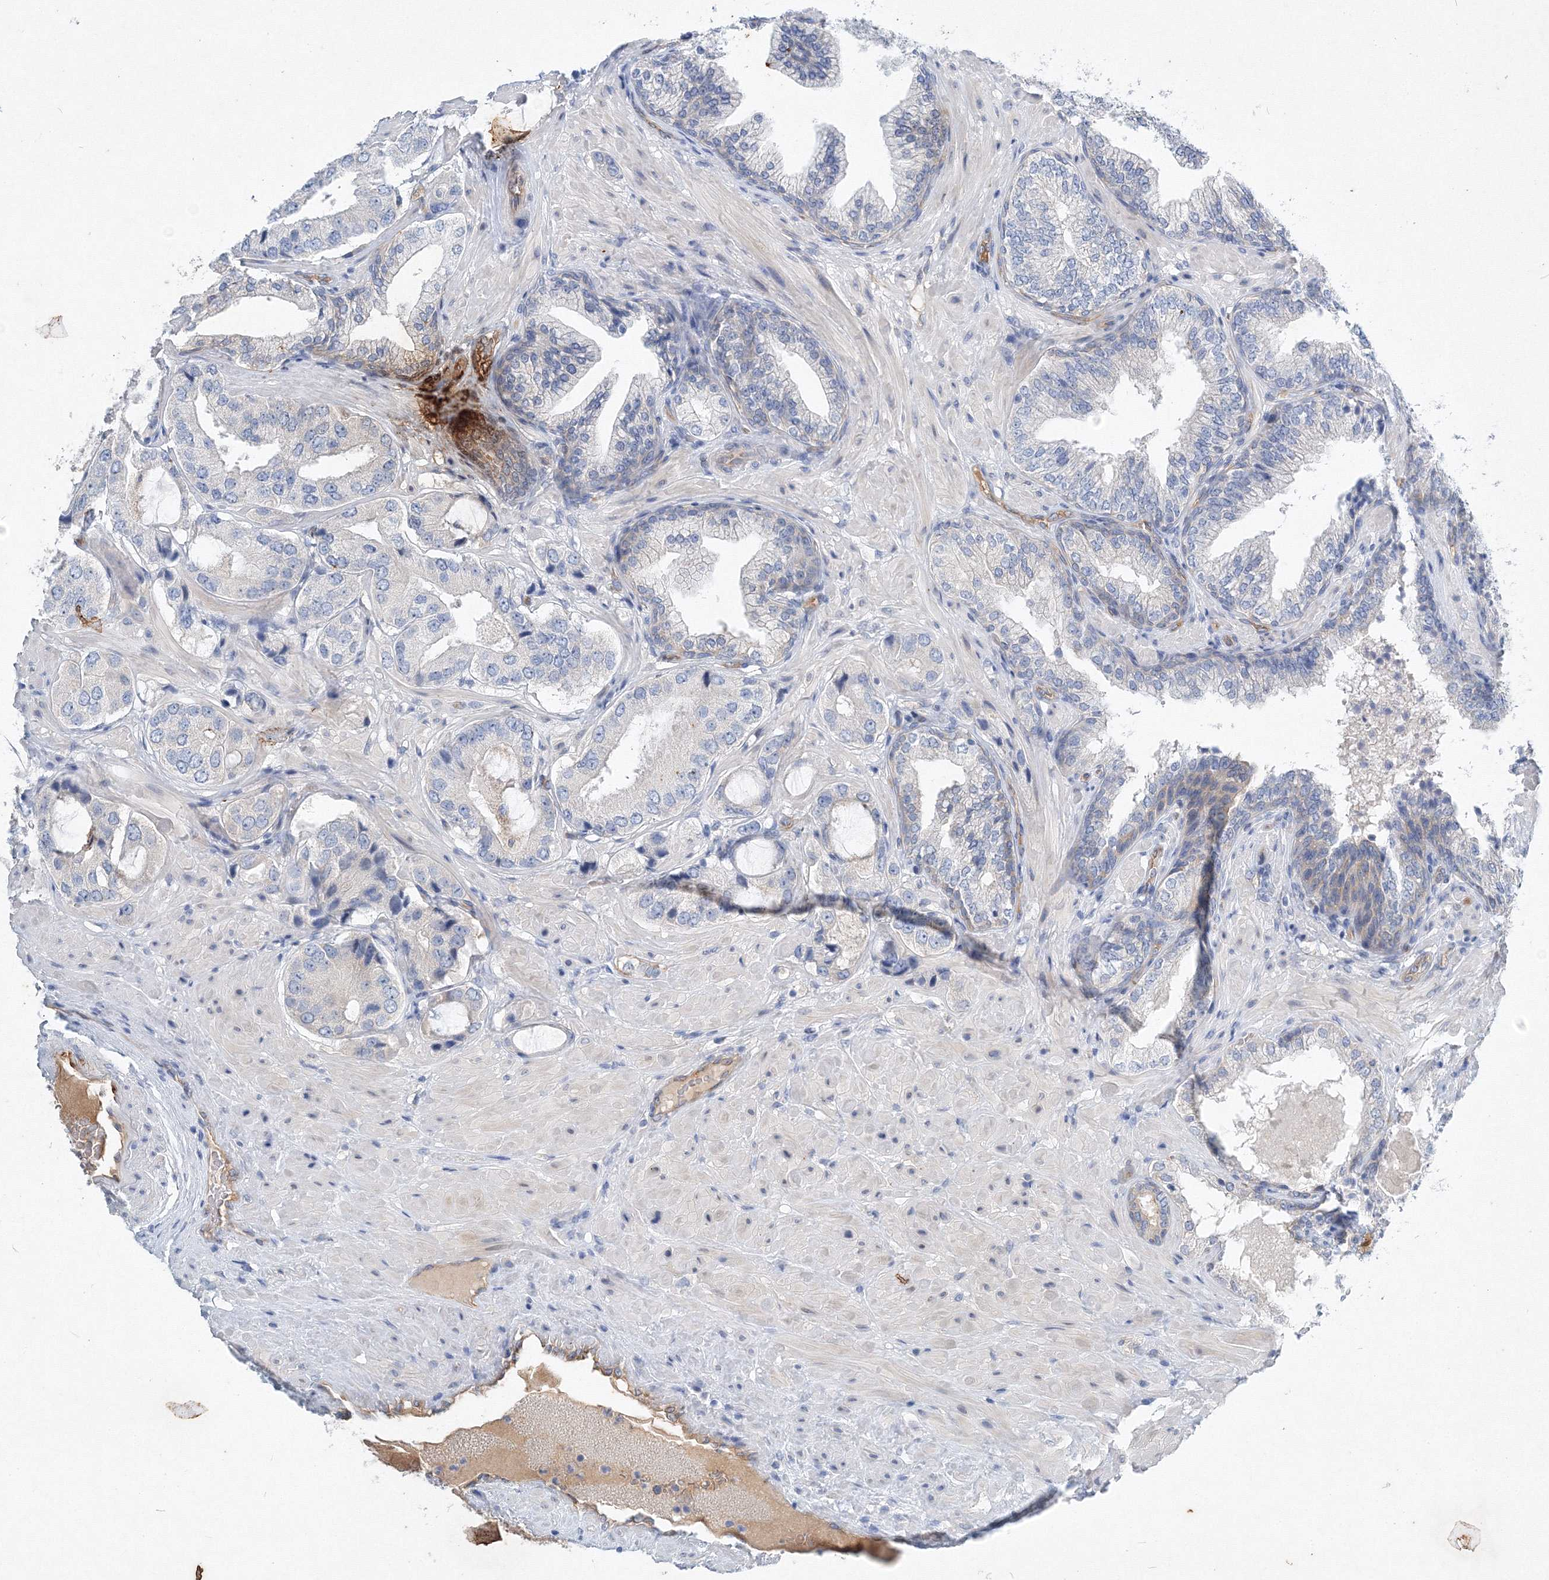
{"staining": {"intensity": "negative", "quantity": "none", "location": "none"}, "tissue": "prostate cancer", "cell_type": "Tumor cells", "image_type": "cancer", "snomed": [{"axis": "morphology", "description": "Adenocarcinoma, High grade"}, {"axis": "topography", "description": "Prostate"}], "caption": "This is a histopathology image of immunohistochemistry (IHC) staining of prostate high-grade adenocarcinoma, which shows no staining in tumor cells.", "gene": "TANC1", "patient": {"sex": "male", "age": 59}}